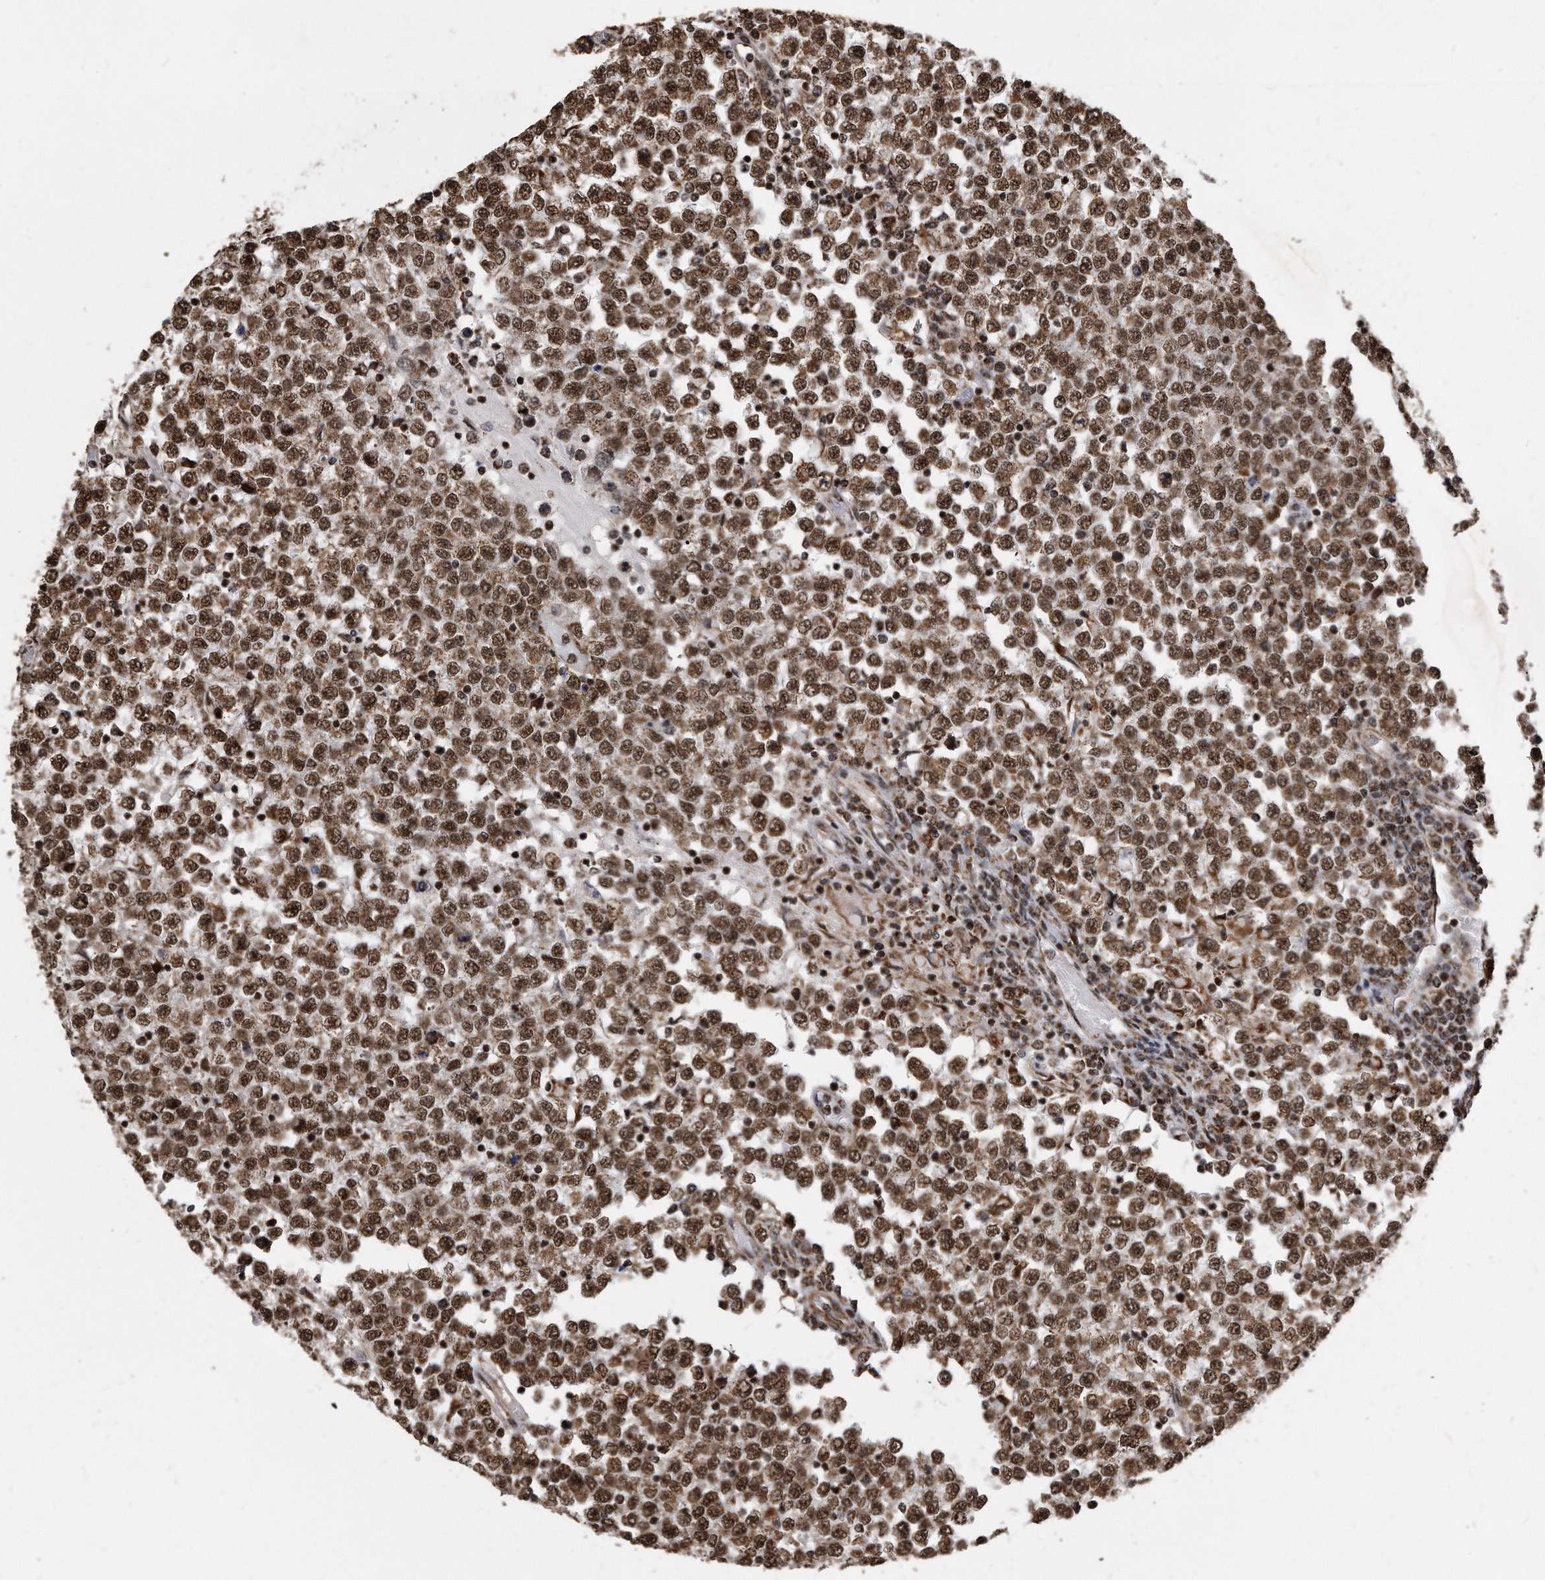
{"staining": {"intensity": "moderate", "quantity": ">75%", "location": "cytoplasmic/membranous,nuclear"}, "tissue": "testis cancer", "cell_type": "Tumor cells", "image_type": "cancer", "snomed": [{"axis": "morphology", "description": "Seminoma, NOS"}, {"axis": "topography", "description": "Testis"}], "caption": "Testis seminoma stained with DAB immunohistochemistry (IHC) shows medium levels of moderate cytoplasmic/membranous and nuclear staining in about >75% of tumor cells. Immunohistochemistry (ihc) stains the protein of interest in brown and the nuclei are stained blue.", "gene": "DUSP22", "patient": {"sex": "male", "age": 65}}